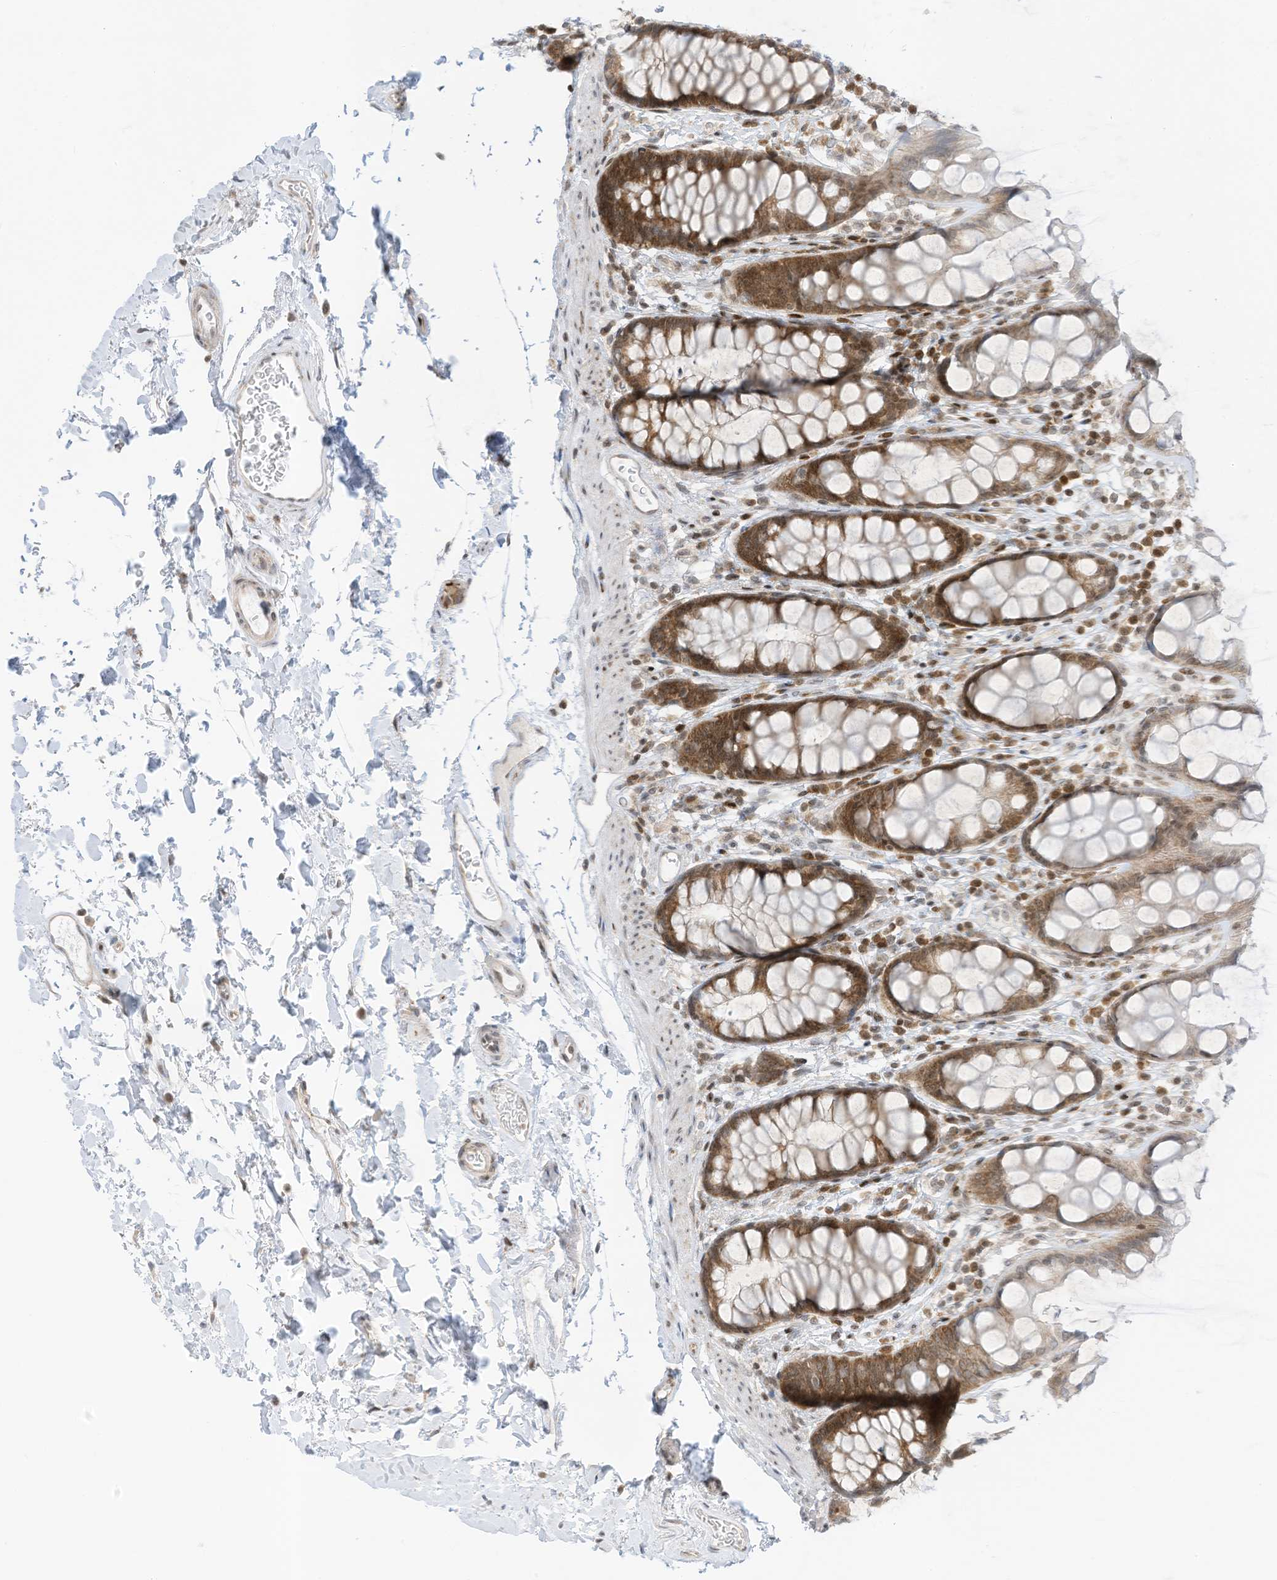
{"staining": {"intensity": "moderate", "quantity": ">75%", "location": "cytoplasmic/membranous"}, "tissue": "rectum", "cell_type": "Glandular cells", "image_type": "normal", "snomed": [{"axis": "morphology", "description": "Normal tissue, NOS"}, {"axis": "topography", "description": "Rectum"}], "caption": "Brown immunohistochemical staining in normal human rectum displays moderate cytoplasmic/membranous positivity in approximately >75% of glandular cells.", "gene": "EDF1", "patient": {"sex": "female", "age": 65}}